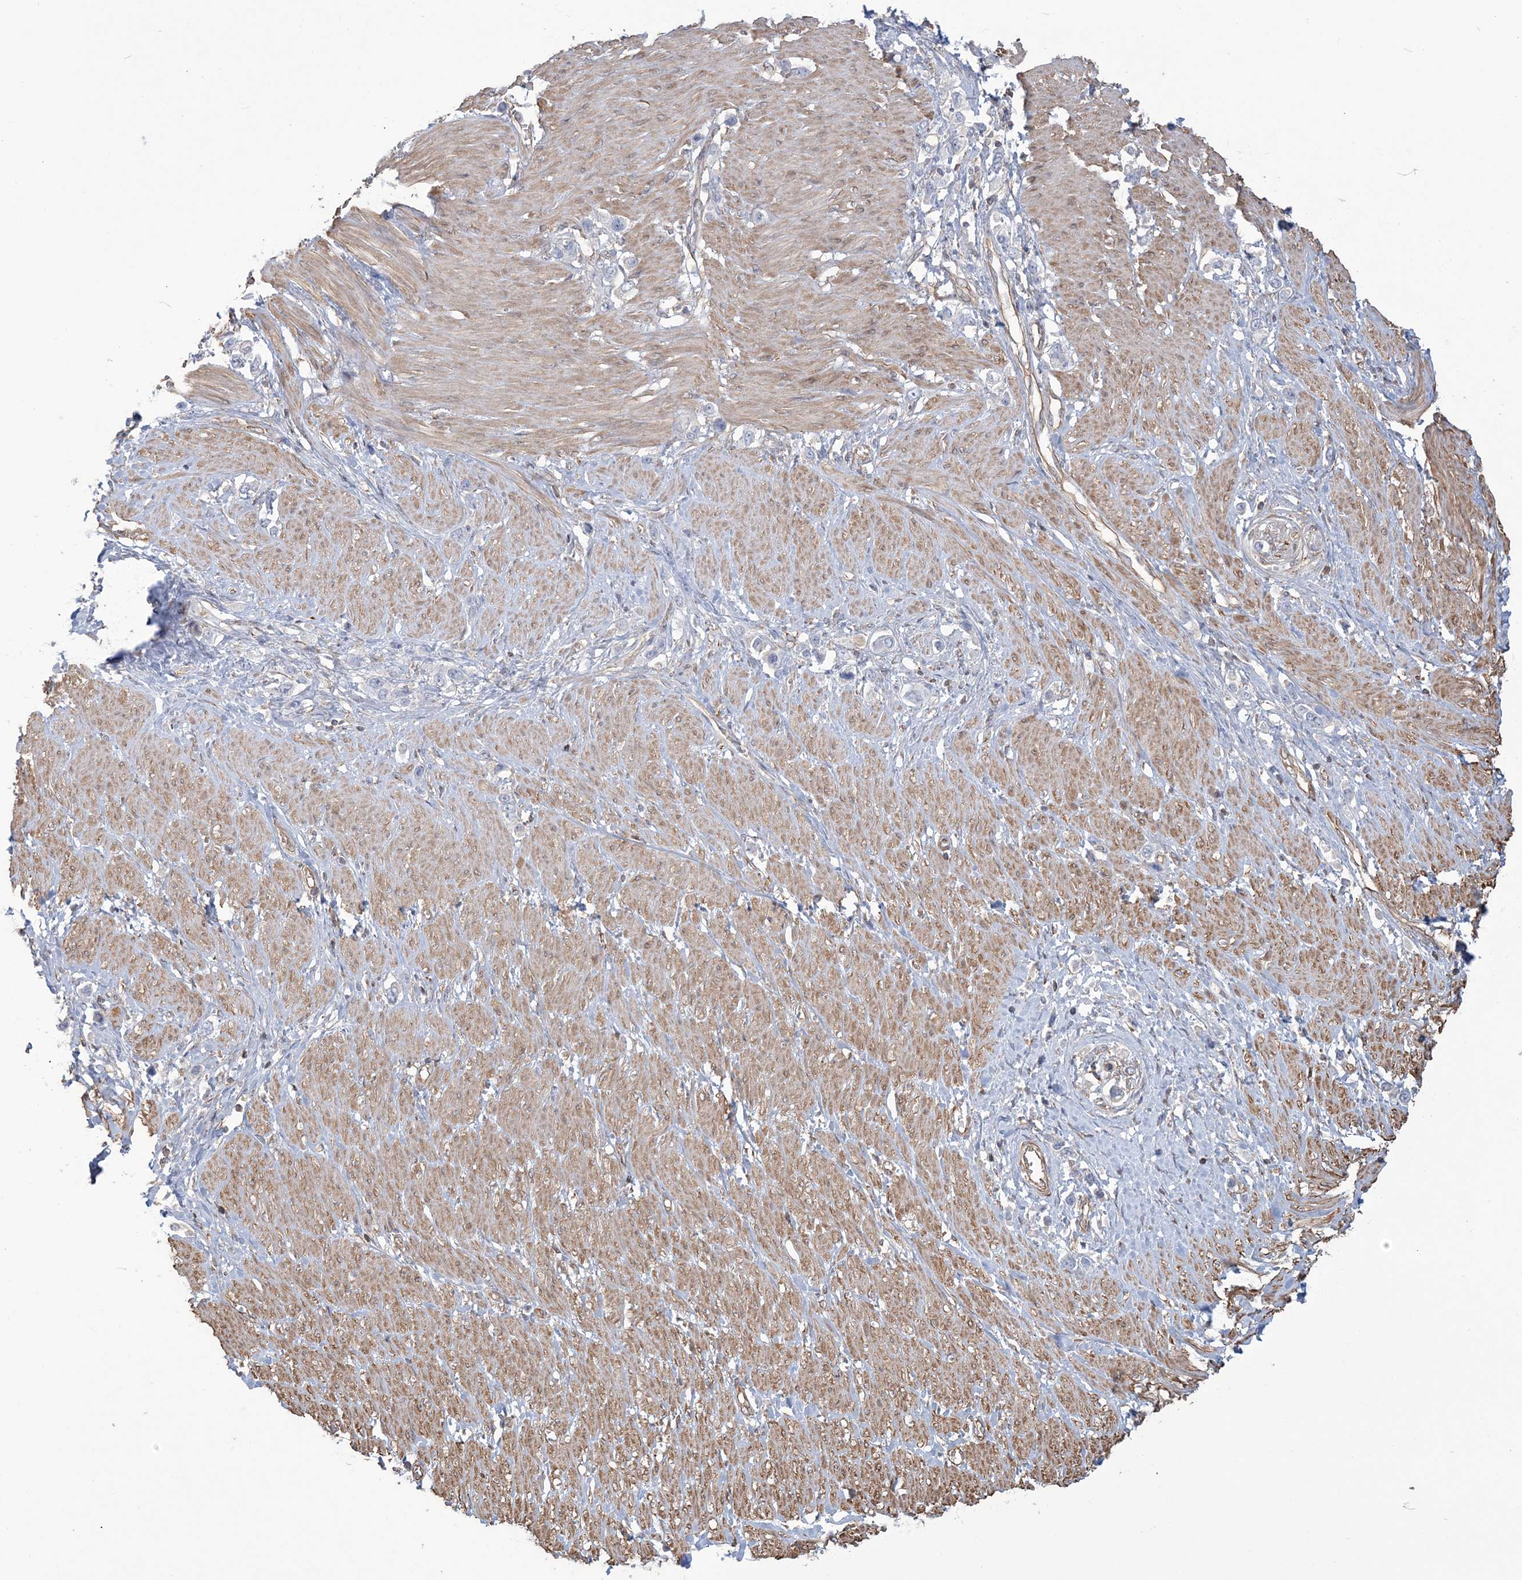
{"staining": {"intensity": "negative", "quantity": "none", "location": "none"}, "tissue": "stomach cancer", "cell_type": "Tumor cells", "image_type": "cancer", "snomed": [{"axis": "morphology", "description": "Normal tissue, NOS"}, {"axis": "morphology", "description": "Adenocarcinoma, NOS"}, {"axis": "topography", "description": "Stomach, upper"}, {"axis": "topography", "description": "Stomach"}], "caption": "High magnification brightfield microscopy of stomach adenocarcinoma stained with DAB (brown) and counterstained with hematoxylin (blue): tumor cells show no significant staining. (Stains: DAB IHC with hematoxylin counter stain, Microscopy: brightfield microscopy at high magnification).", "gene": "ZNF821", "patient": {"sex": "female", "age": 65}}